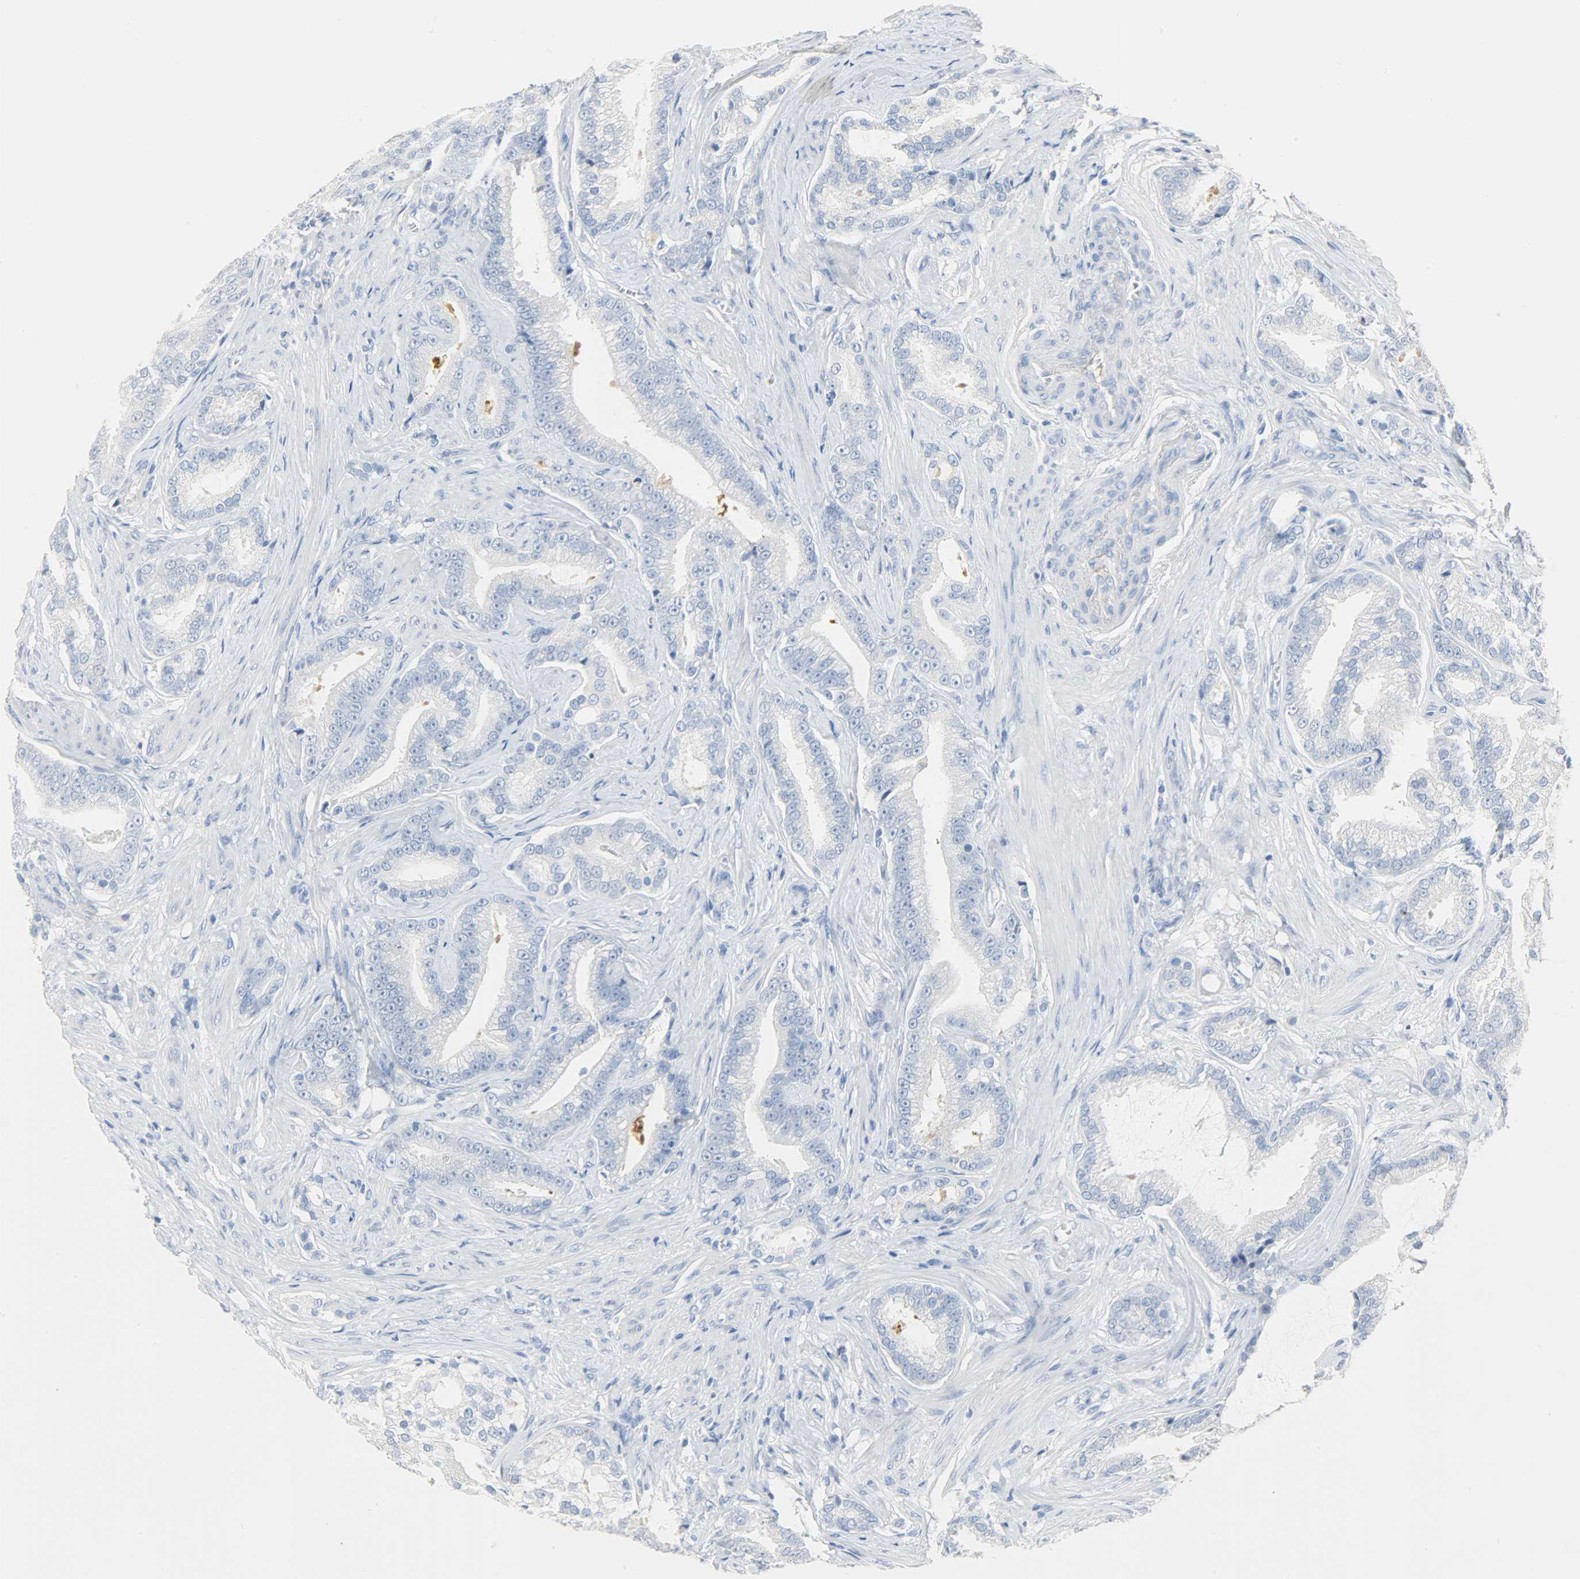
{"staining": {"intensity": "negative", "quantity": "none", "location": "none"}, "tissue": "prostate cancer", "cell_type": "Tumor cells", "image_type": "cancer", "snomed": [{"axis": "morphology", "description": "Adenocarcinoma, Low grade"}, {"axis": "topography", "description": "Prostate"}], "caption": "The IHC photomicrograph has no significant expression in tumor cells of prostate adenocarcinoma (low-grade) tissue.", "gene": "CRP", "patient": {"sex": "male", "age": 58}}